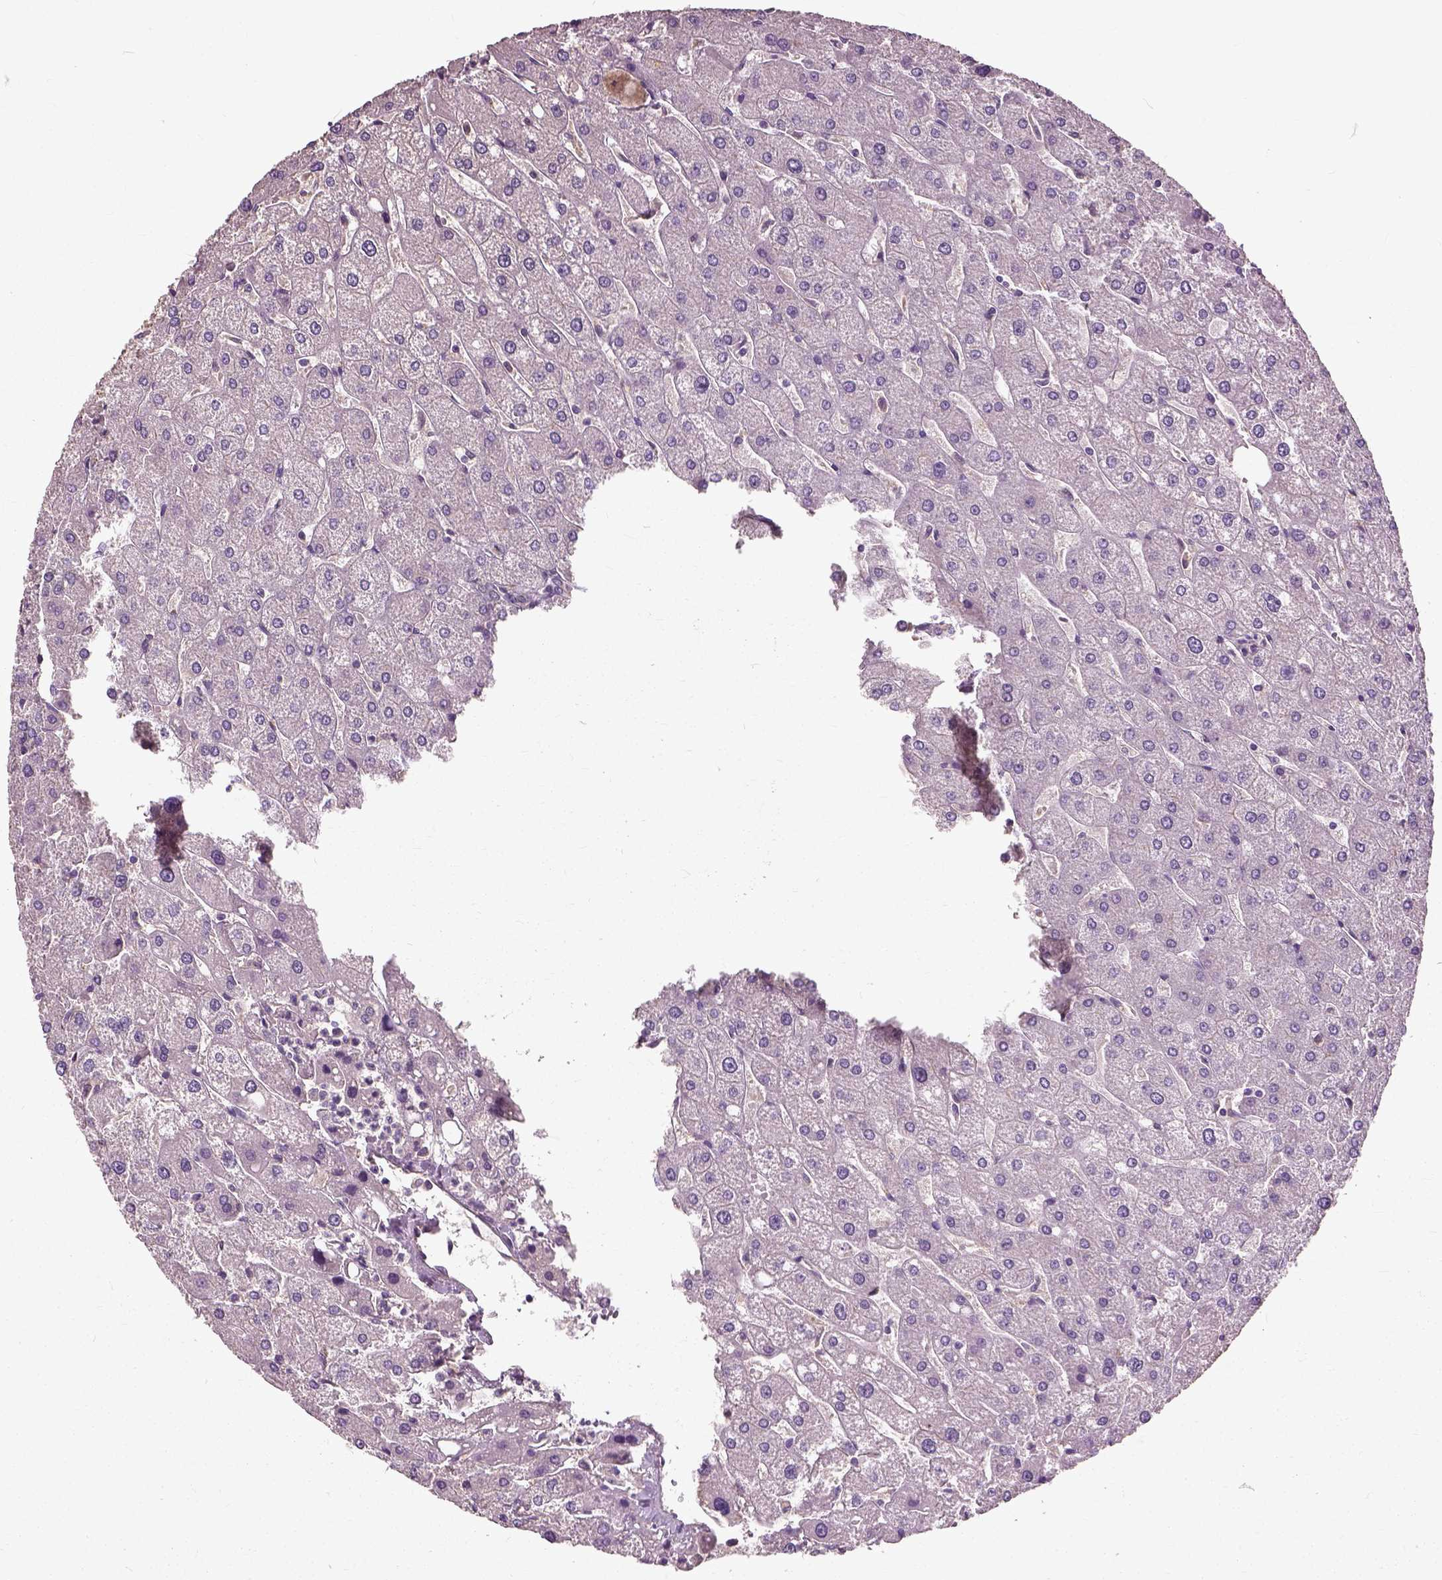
{"staining": {"intensity": "negative", "quantity": "none", "location": "none"}, "tissue": "liver", "cell_type": "Cholangiocytes", "image_type": "normal", "snomed": [{"axis": "morphology", "description": "Normal tissue, NOS"}, {"axis": "topography", "description": "Liver"}], "caption": "Immunohistochemistry (IHC) of benign human liver reveals no positivity in cholangiocytes.", "gene": "PEA15", "patient": {"sex": "male", "age": 67}}